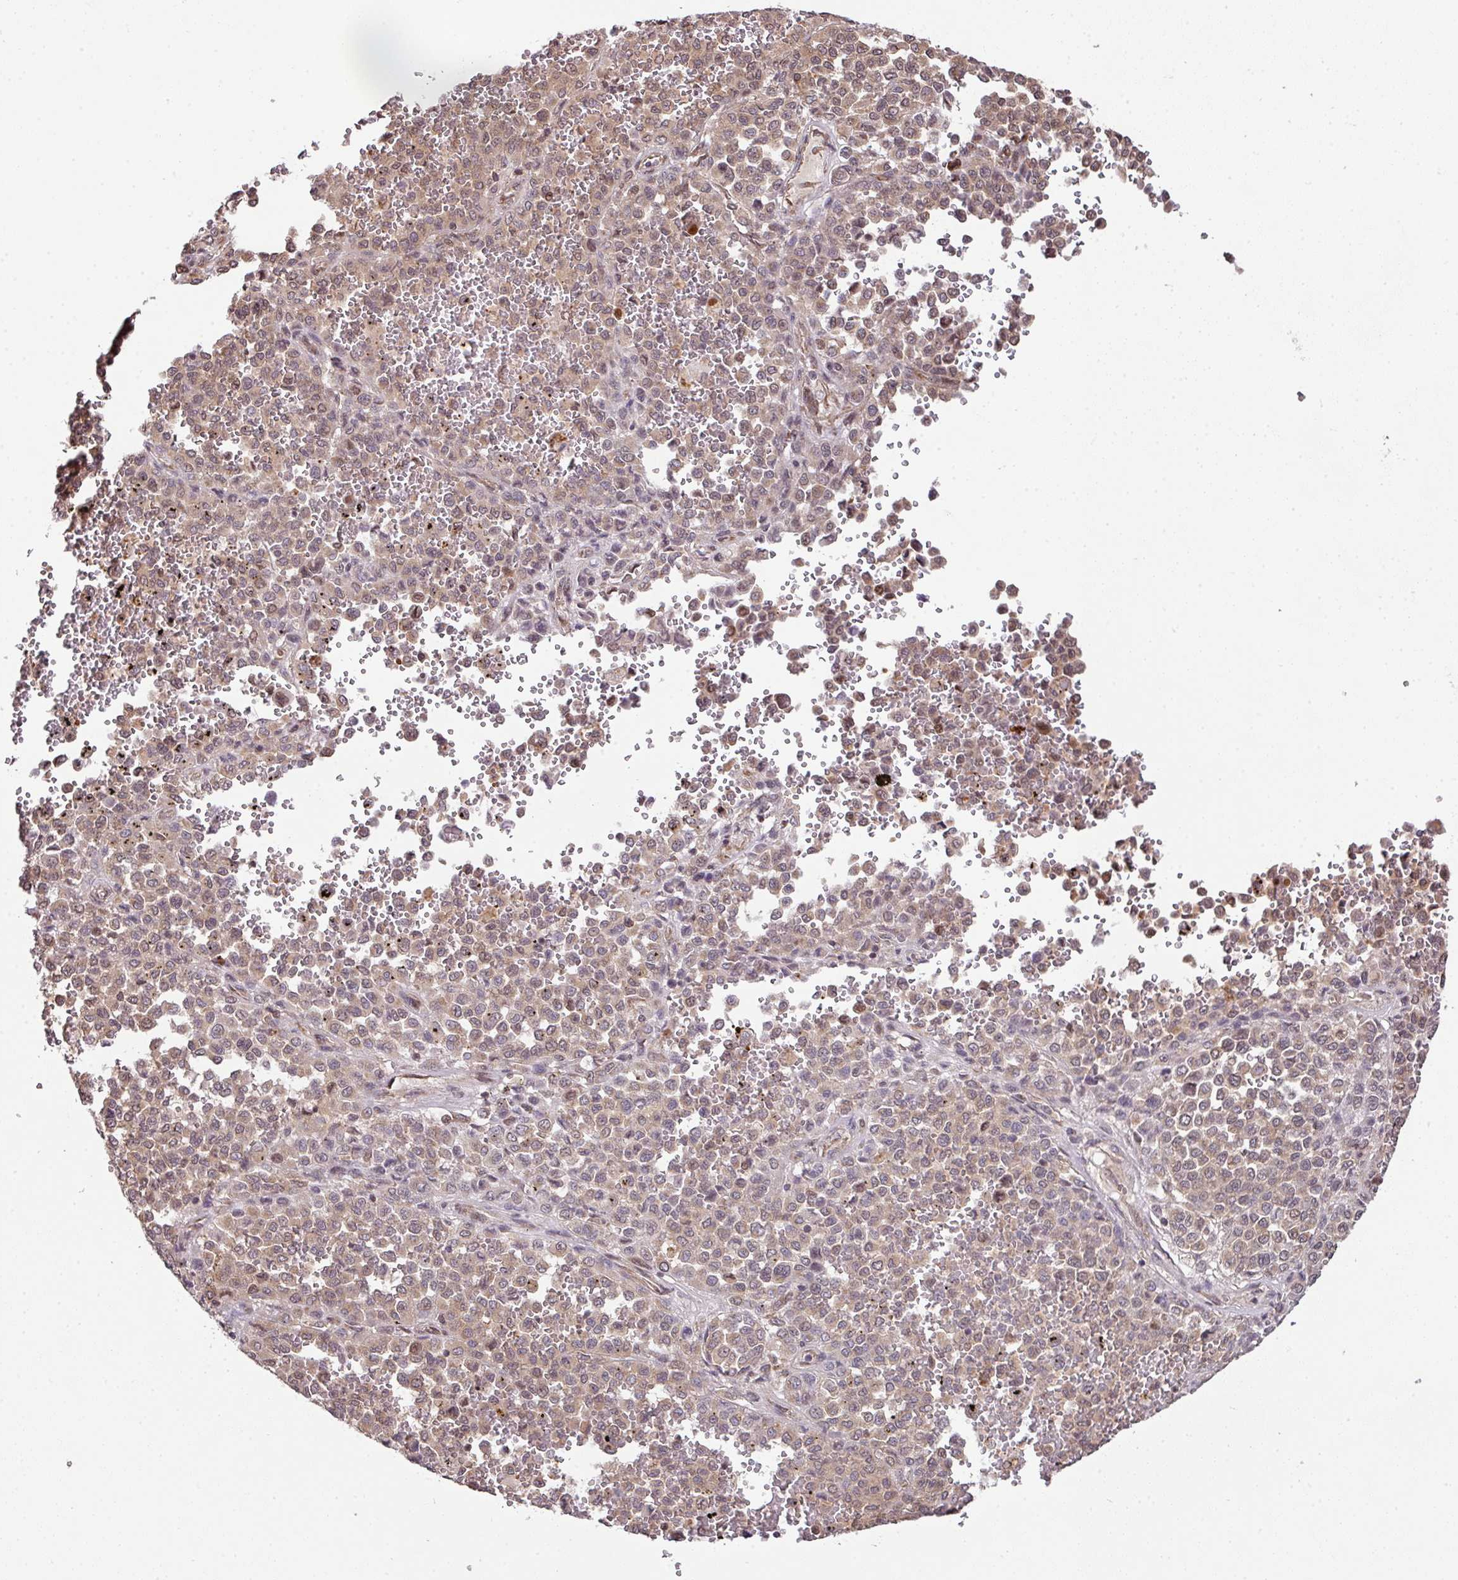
{"staining": {"intensity": "moderate", "quantity": ">75%", "location": "cytoplasmic/membranous,nuclear"}, "tissue": "melanoma", "cell_type": "Tumor cells", "image_type": "cancer", "snomed": [{"axis": "morphology", "description": "Malignant melanoma, Metastatic site"}, {"axis": "topography", "description": "Pancreas"}], "caption": "High-power microscopy captured an immunohistochemistry image of melanoma, revealing moderate cytoplasmic/membranous and nuclear expression in approximately >75% of tumor cells.", "gene": "PLK1", "patient": {"sex": "female", "age": 30}}